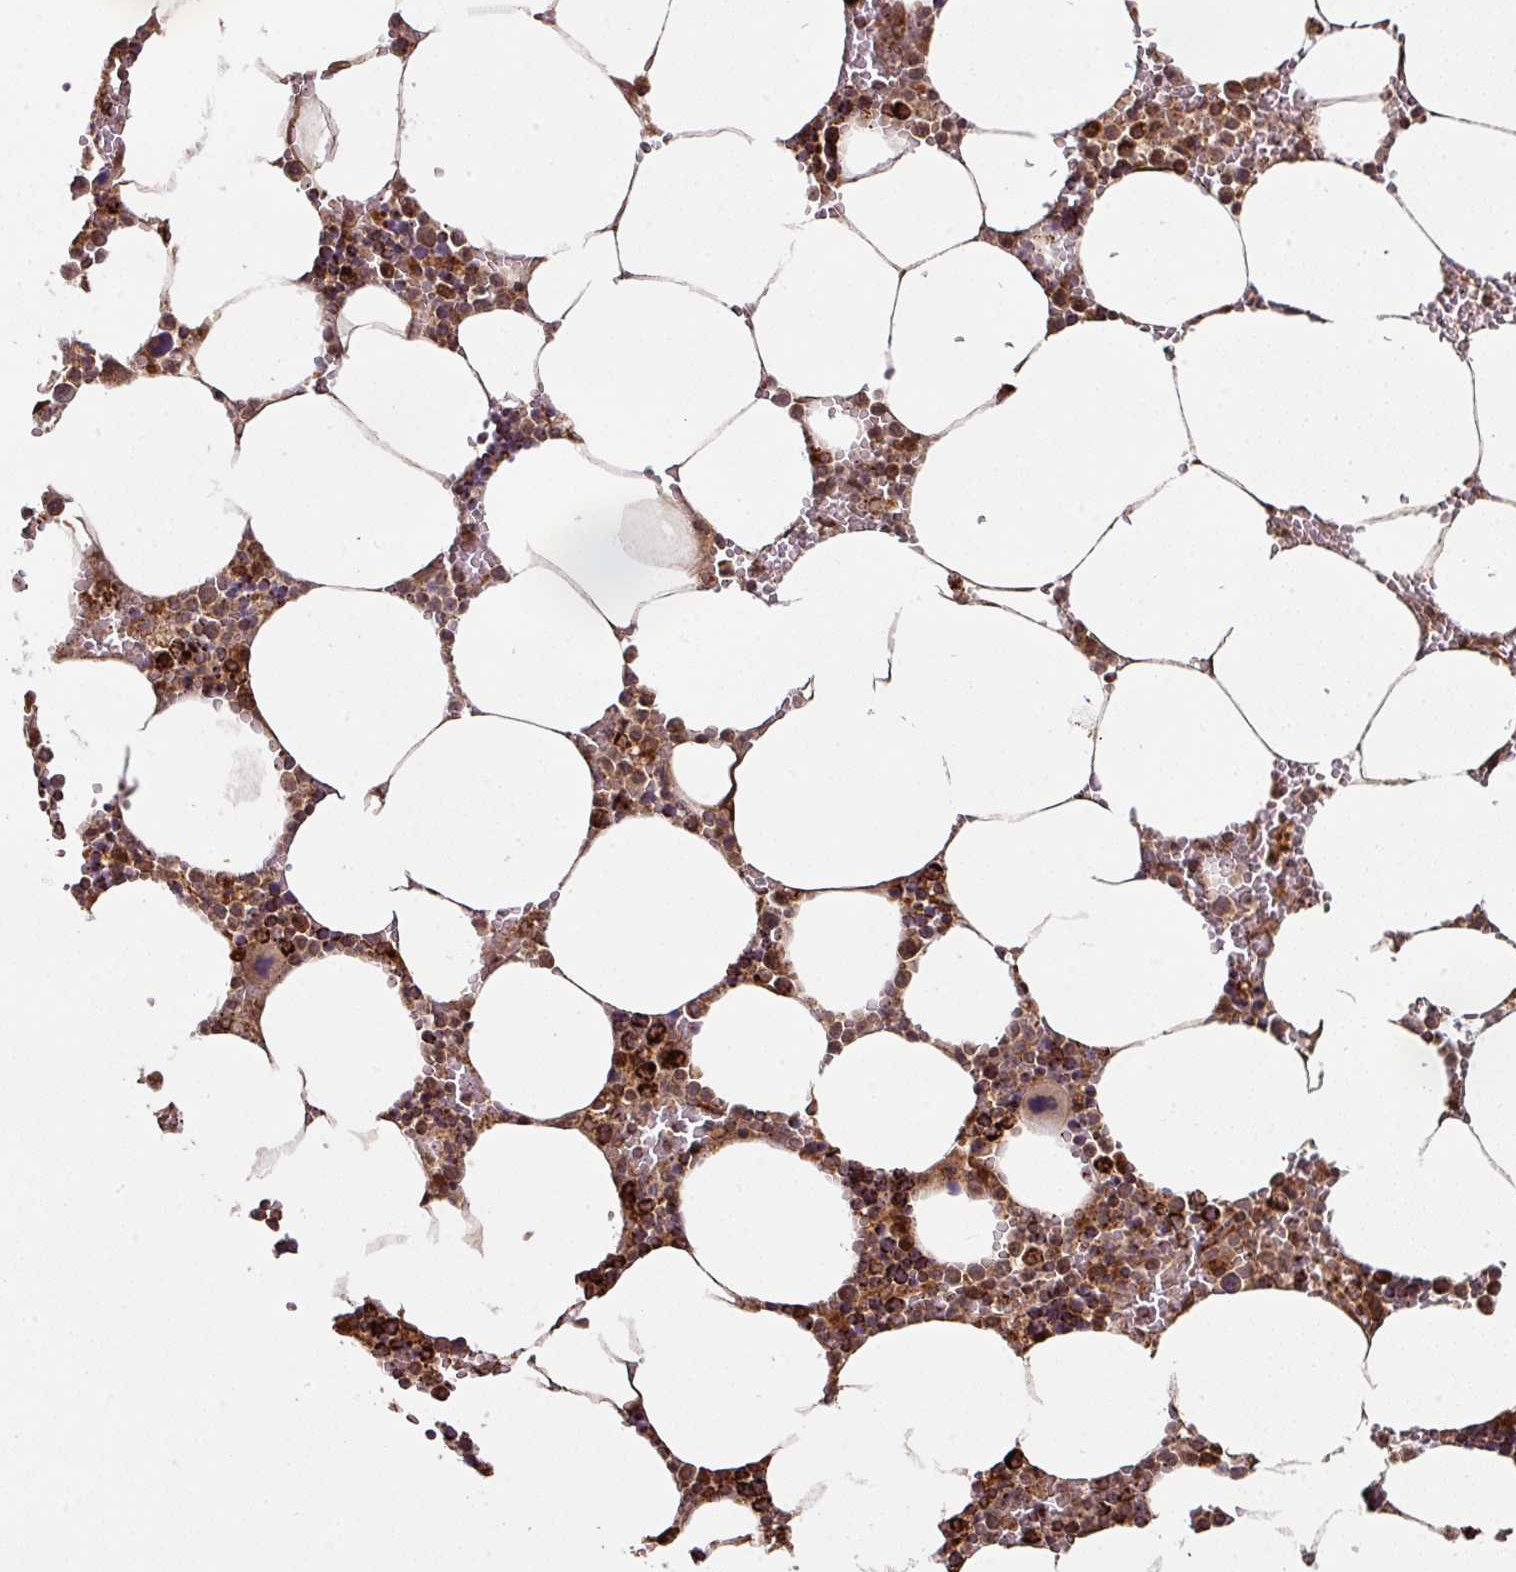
{"staining": {"intensity": "strong", "quantity": ">75%", "location": "cytoplasmic/membranous"}, "tissue": "bone marrow", "cell_type": "Hematopoietic cells", "image_type": "normal", "snomed": [{"axis": "morphology", "description": "Normal tissue, NOS"}, {"axis": "topography", "description": "Bone marrow"}], "caption": "This histopathology image shows immunohistochemistry staining of unremarkable human bone marrow, with high strong cytoplasmic/membranous staining in about >75% of hematopoietic cells.", "gene": "TRAP1", "patient": {"sex": "male", "age": 70}}